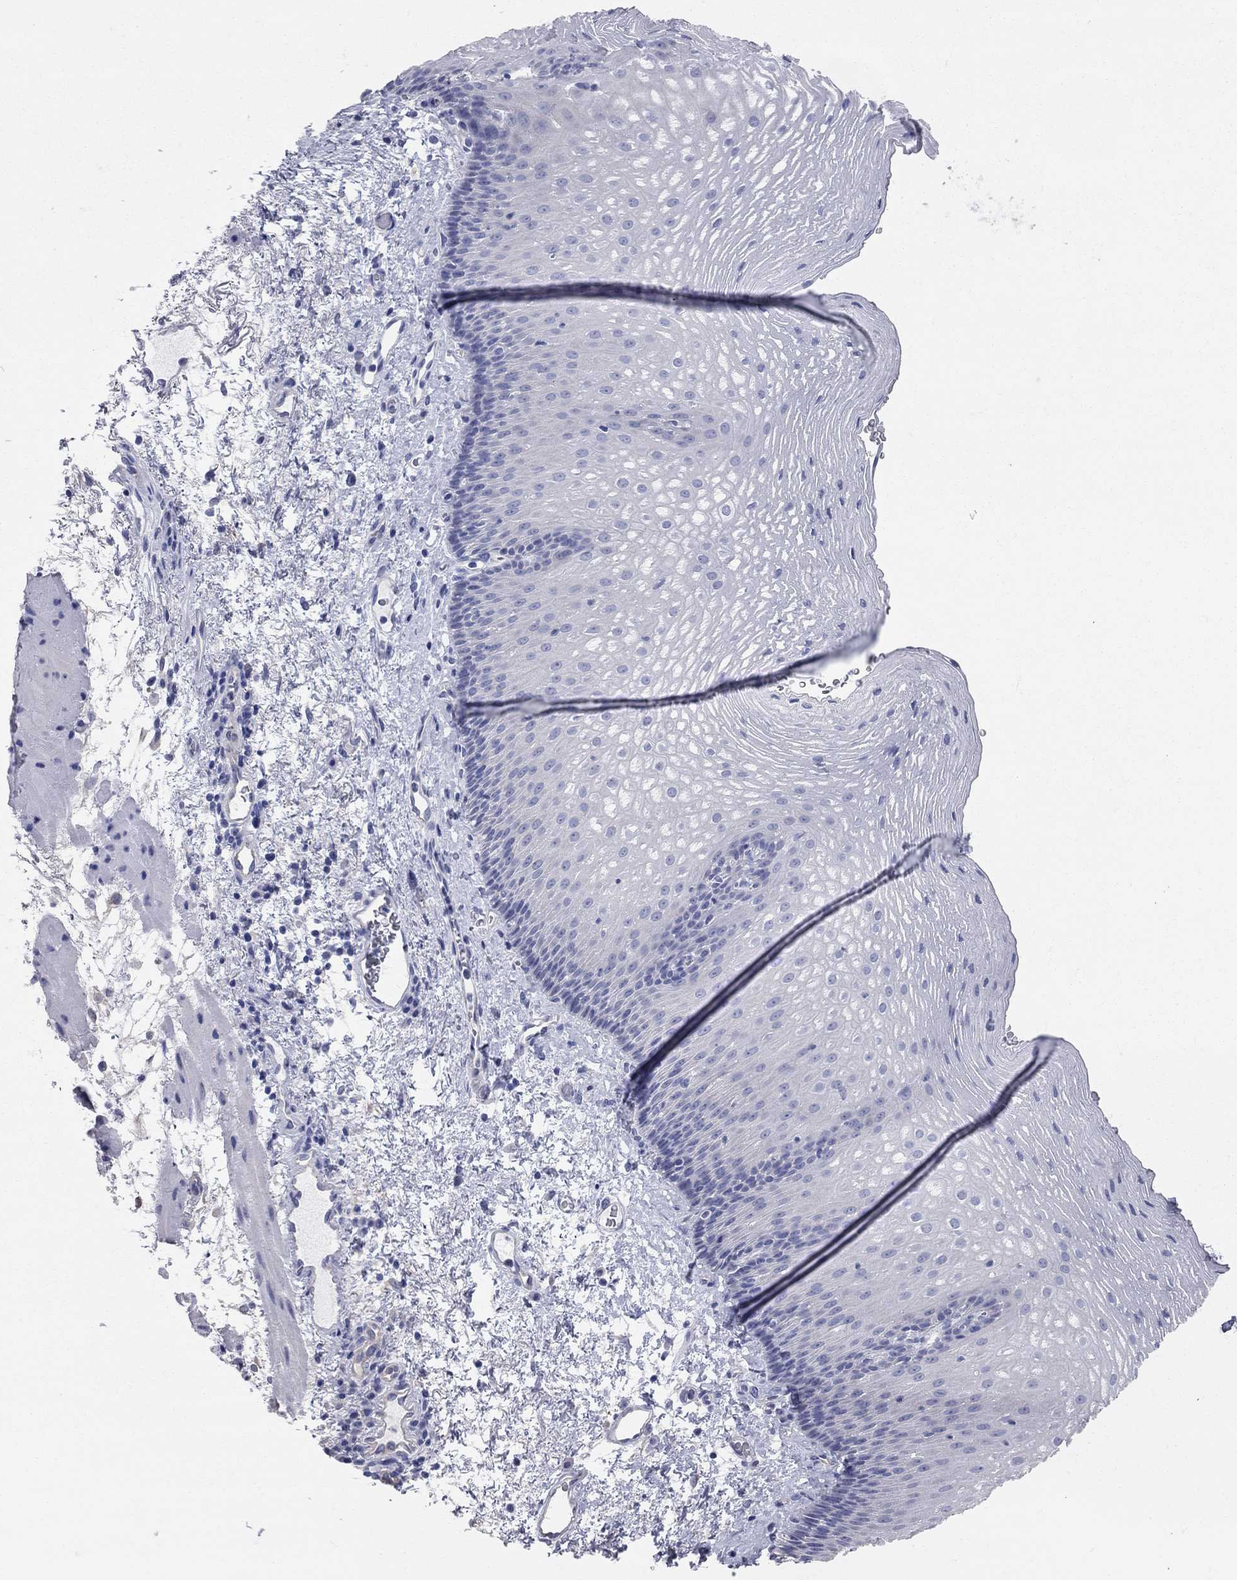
{"staining": {"intensity": "negative", "quantity": "none", "location": "none"}, "tissue": "esophagus", "cell_type": "Squamous epithelial cells", "image_type": "normal", "snomed": [{"axis": "morphology", "description": "Normal tissue, NOS"}, {"axis": "topography", "description": "Esophagus"}], "caption": "Immunohistochemical staining of unremarkable human esophagus shows no significant staining in squamous epithelial cells.", "gene": "AOX1", "patient": {"sex": "male", "age": 76}}